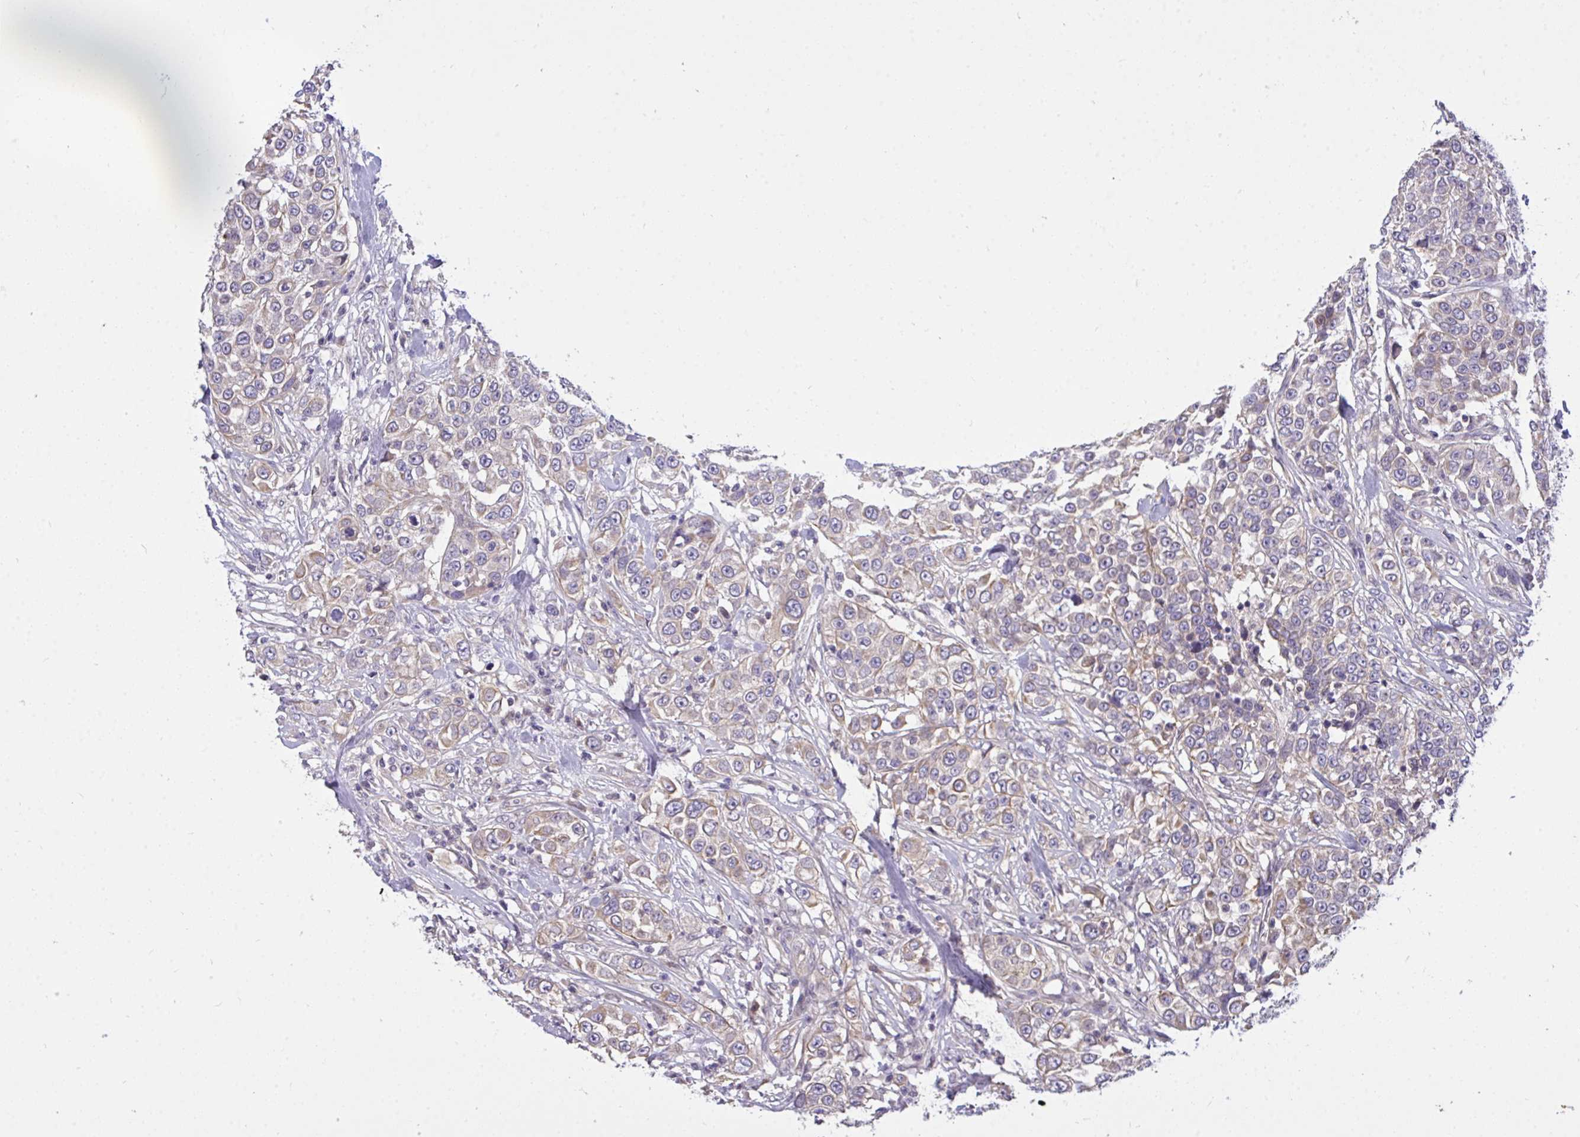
{"staining": {"intensity": "weak", "quantity": "25%-75%", "location": "cytoplasmic/membranous"}, "tissue": "urothelial cancer", "cell_type": "Tumor cells", "image_type": "cancer", "snomed": [{"axis": "morphology", "description": "Urothelial carcinoma, High grade"}, {"axis": "topography", "description": "Urinary bladder"}], "caption": "Immunohistochemical staining of human urothelial carcinoma (high-grade) reveals low levels of weak cytoplasmic/membranous staining in about 25%-75% of tumor cells.", "gene": "C19orf54", "patient": {"sex": "female", "age": 80}}